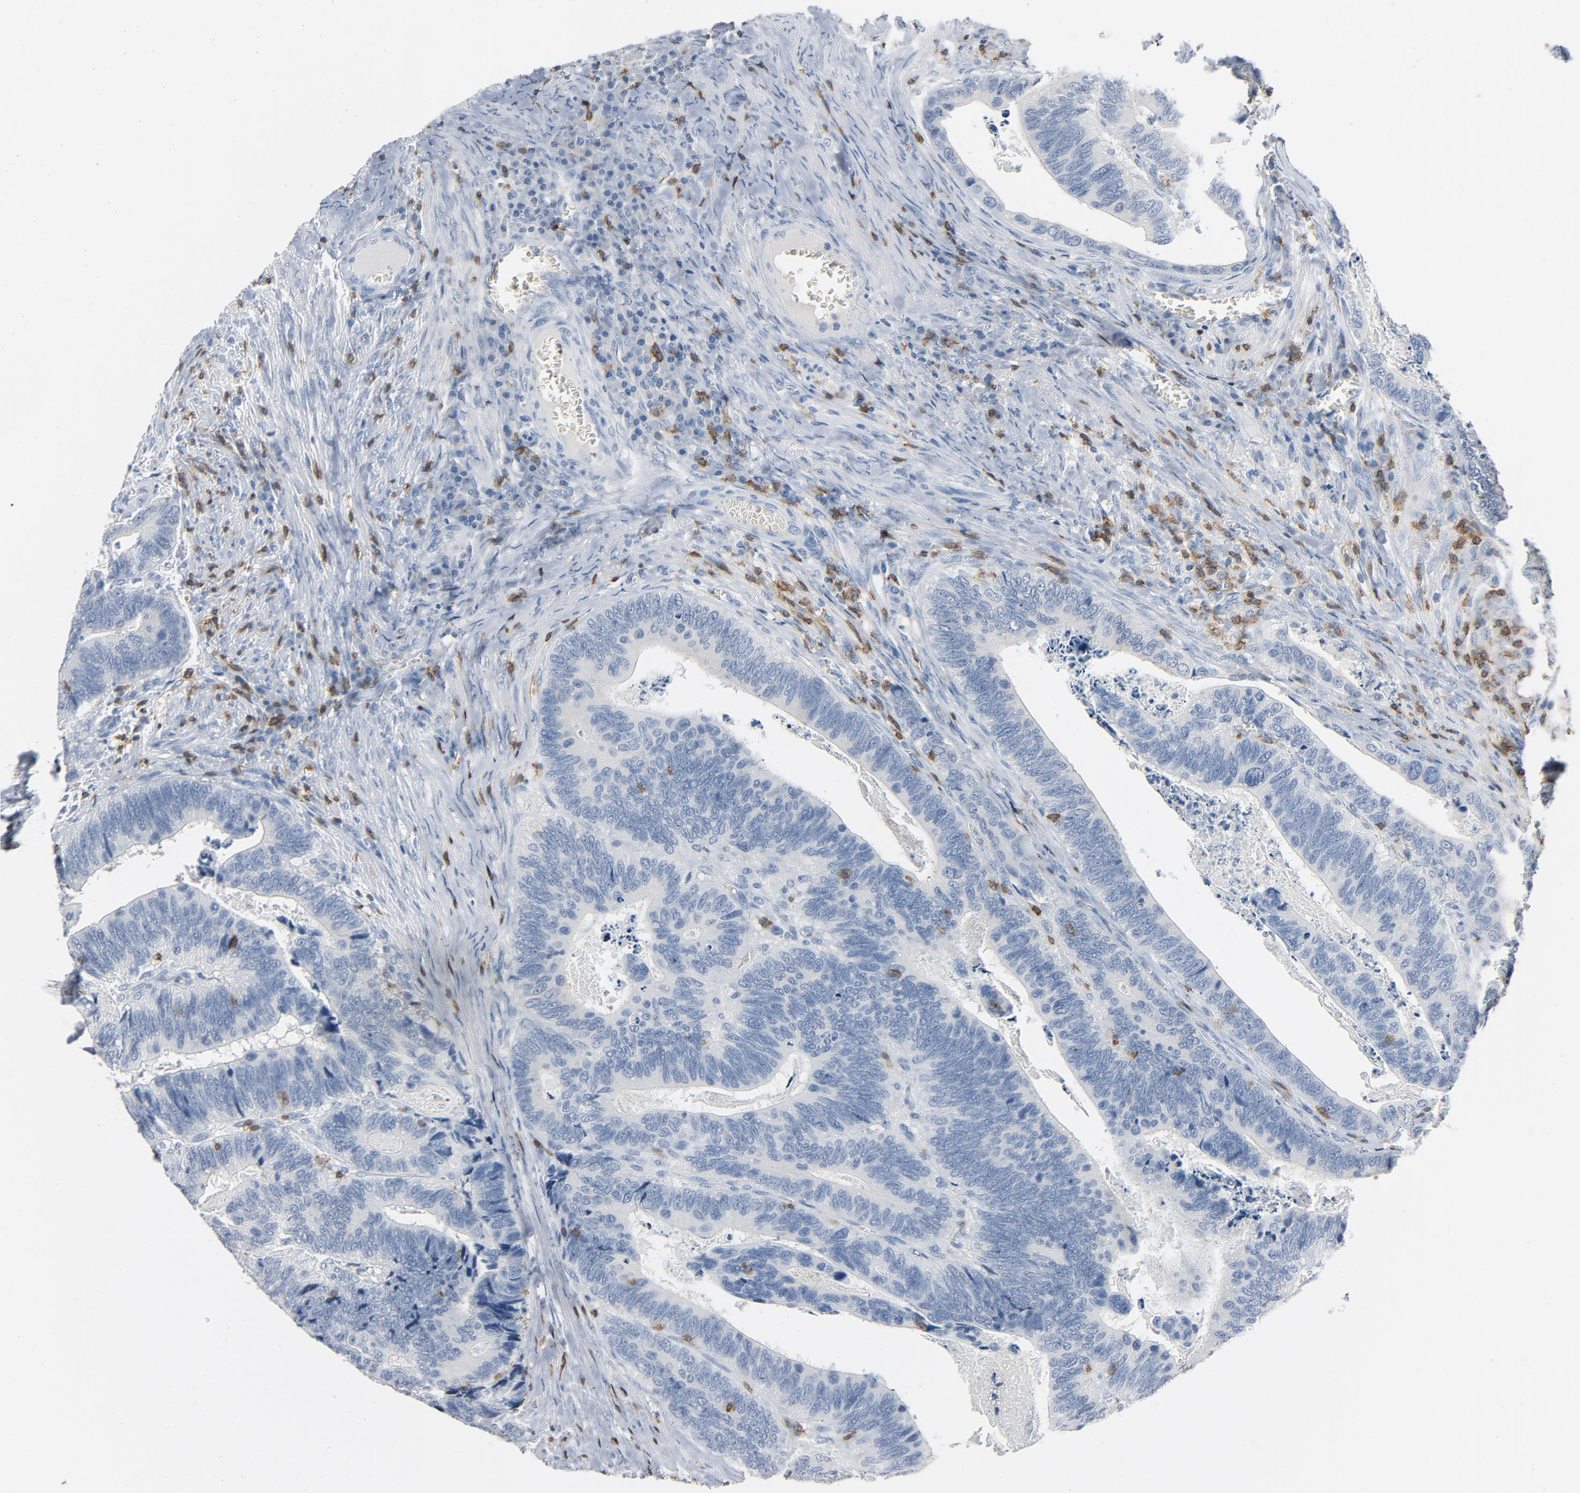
{"staining": {"intensity": "negative", "quantity": "none", "location": "none"}, "tissue": "colorectal cancer", "cell_type": "Tumor cells", "image_type": "cancer", "snomed": [{"axis": "morphology", "description": "Adenocarcinoma, NOS"}, {"axis": "topography", "description": "Colon"}], "caption": "Immunohistochemistry (IHC) of colorectal cancer (adenocarcinoma) demonstrates no expression in tumor cells.", "gene": "LCK", "patient": {"sex": "male", "age": 72}}